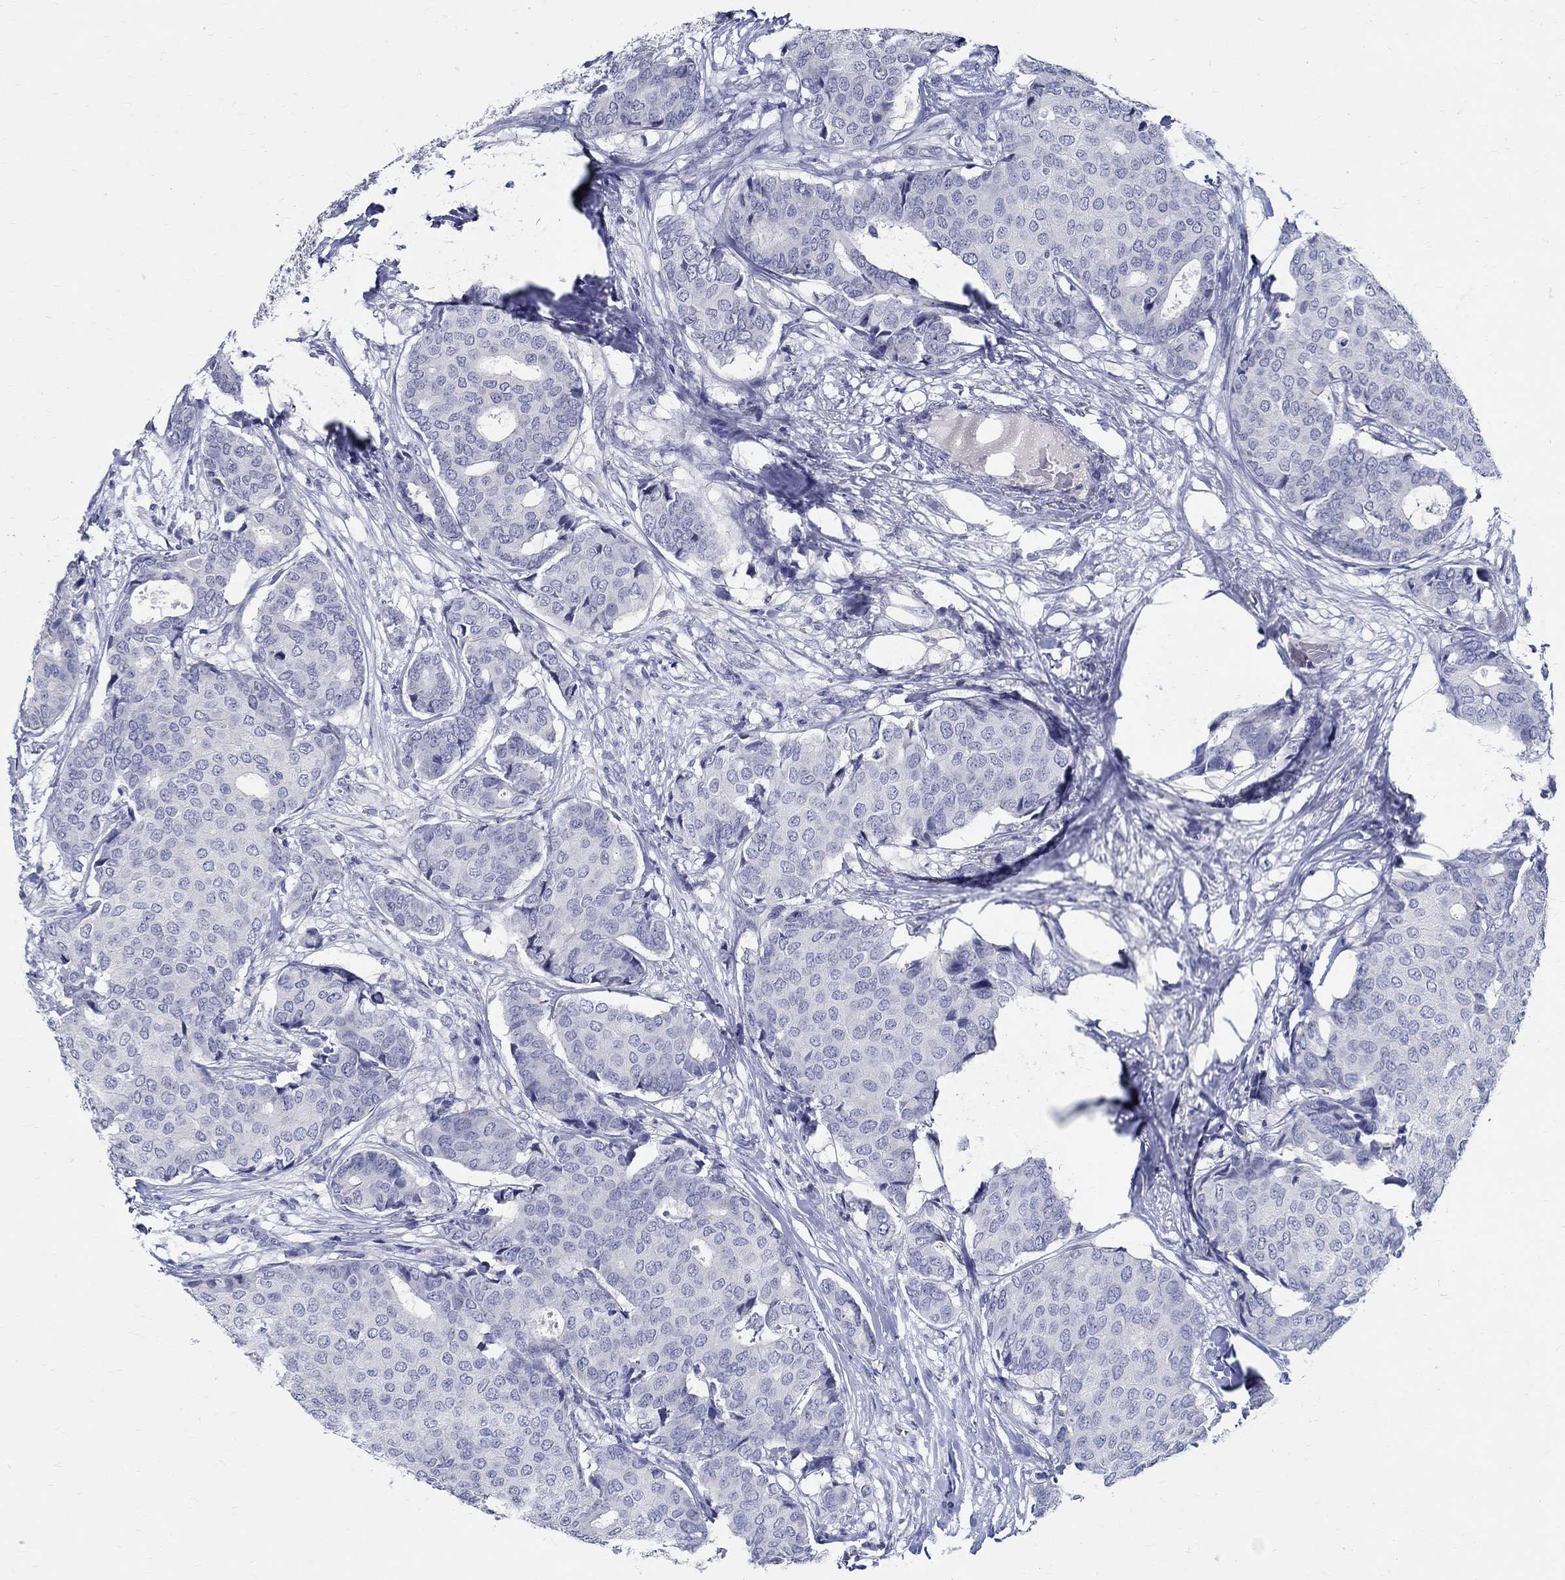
{"staining": {"intensity": "negative", "quantity": "none", "location": "none"}, "tissue": "breast cancer", "cell_type": "Tumor cells", "image_type": "cancer", "snomed": [{"axis": "morphology", "description": "Duct carcinoma"}, {"axis": "topography", "description": "Breast"}], "caption": "Breast cancer was stained to show a protein in brown. There is no significant expression in tumor cells. Brightfield microscopy of immunohistochemistry stained with DAB (3,3'-diaminobenzidine) (brown) and hematoxylin (blue), captured at high magnification.", "gene": "CETN1", "patient": {"sex": "female", "age": 75}}